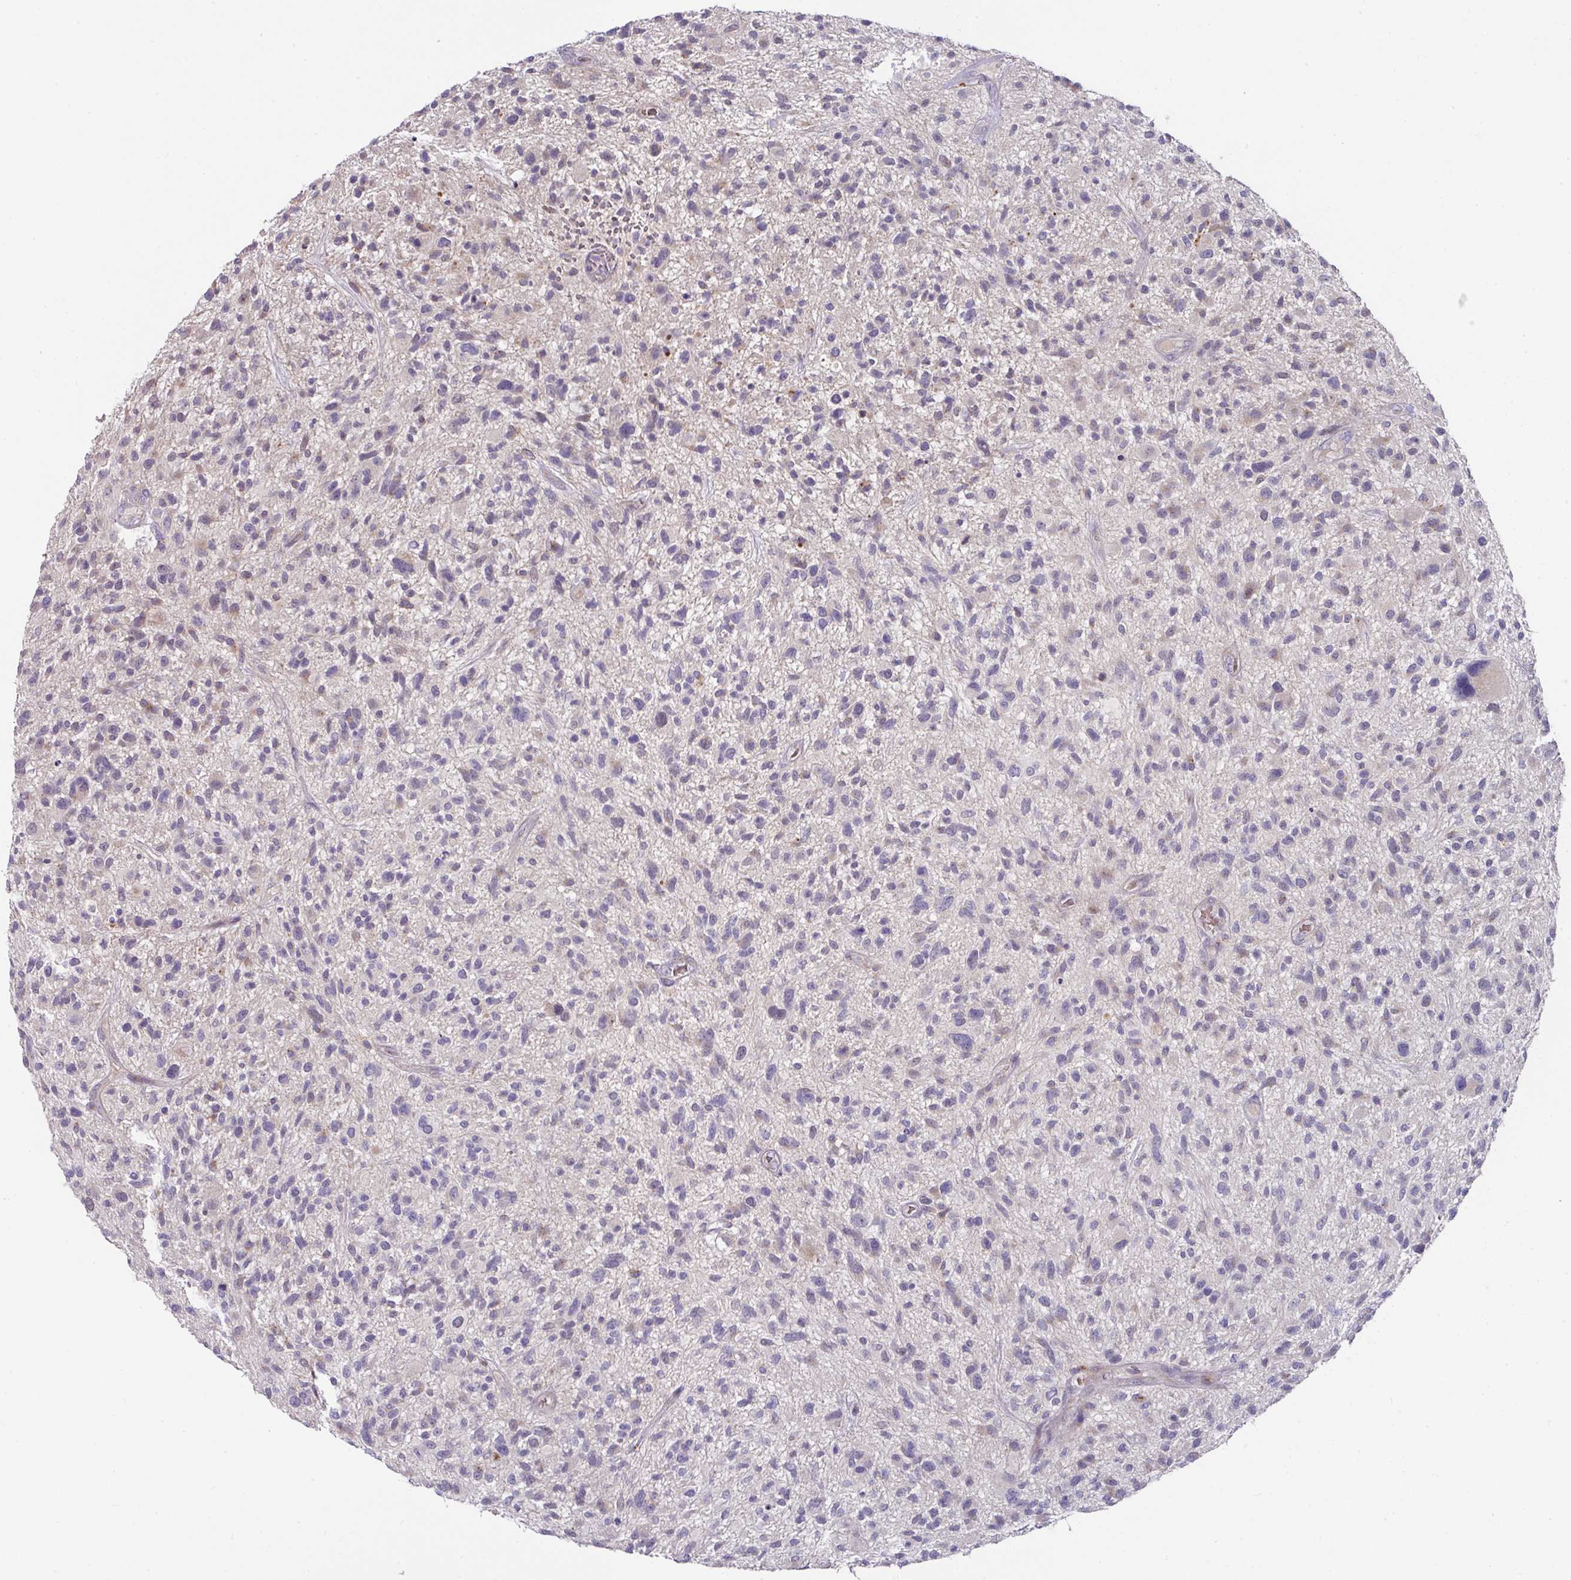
{"staining": {"intensity": "negative", "quantity": "none", "location": "none"}, "tissue": "glioma", "cell_type": "Tumor cells", "image_type": "cancer", "snomed": [{"axis": "morphology", "description": "Glioma, malignant, High grade"}, {"axis": "topography", "description": "Brain"}], "caption": "Immunohistochemical staining of human malignant high-grade glioma displays no significant staining in tumor cells.", "gene": "TARM1", "patient": {"sex": "male", "age": 47}}